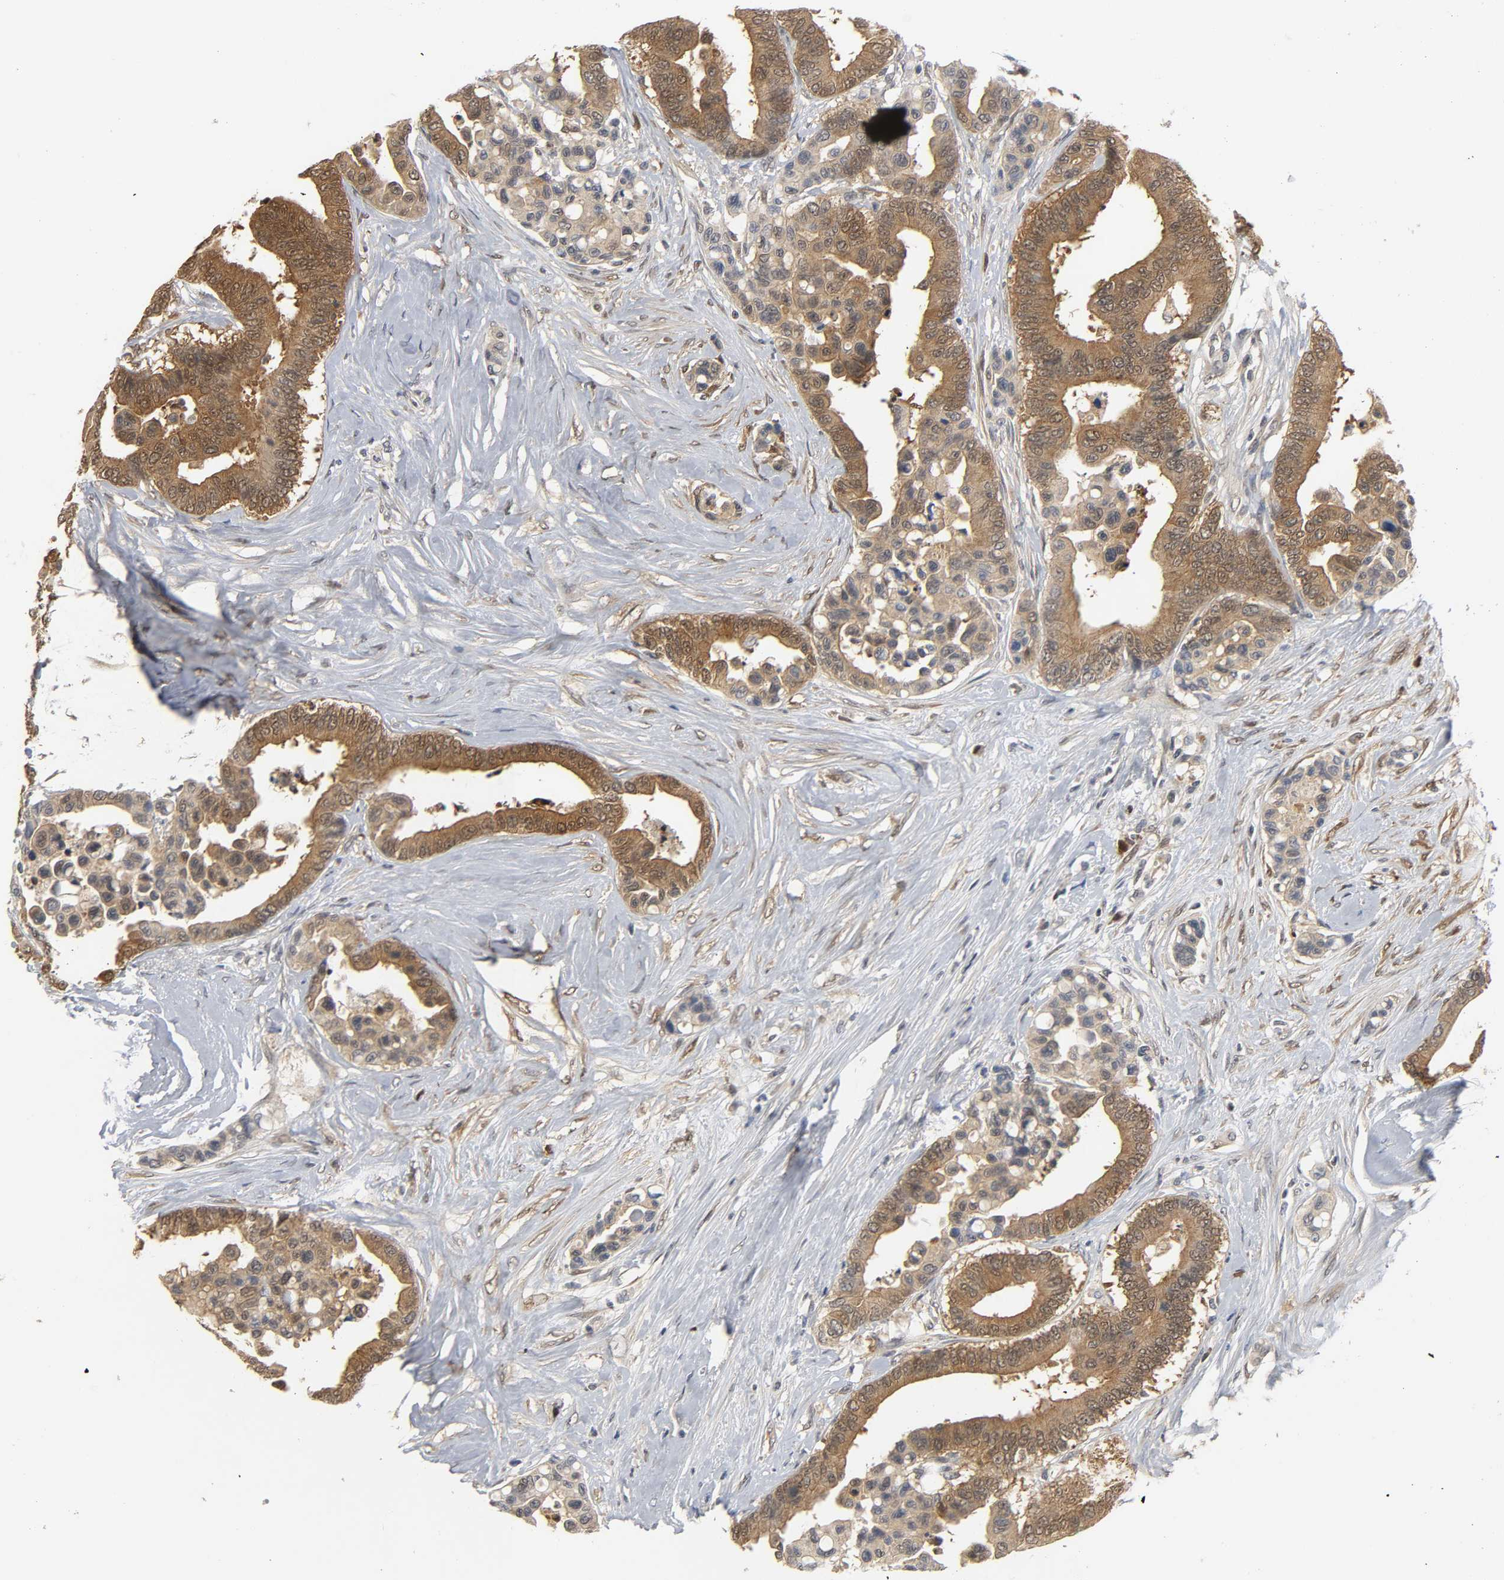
{"staining": {"intensity": "strong", "quantity": ">75%", "location": "cytoplasmic/membranous"}, "tissue": "colorectal cancer", "cell_type": "Tumor cells", "image_type": "cancer", "snomed": [{"axis": "morphology", "description": "Adenocarcinoma, NOS"}, {"axis": "topography", "description": "Colon"}], "caption": "Human colorectal cancer stained with a brown dye reveals strong cytoplasmic/membranous positive positivity in about >75% of tumor cells.", "gene": "MIF", "patient": {"sex": "male", "age": 82}}